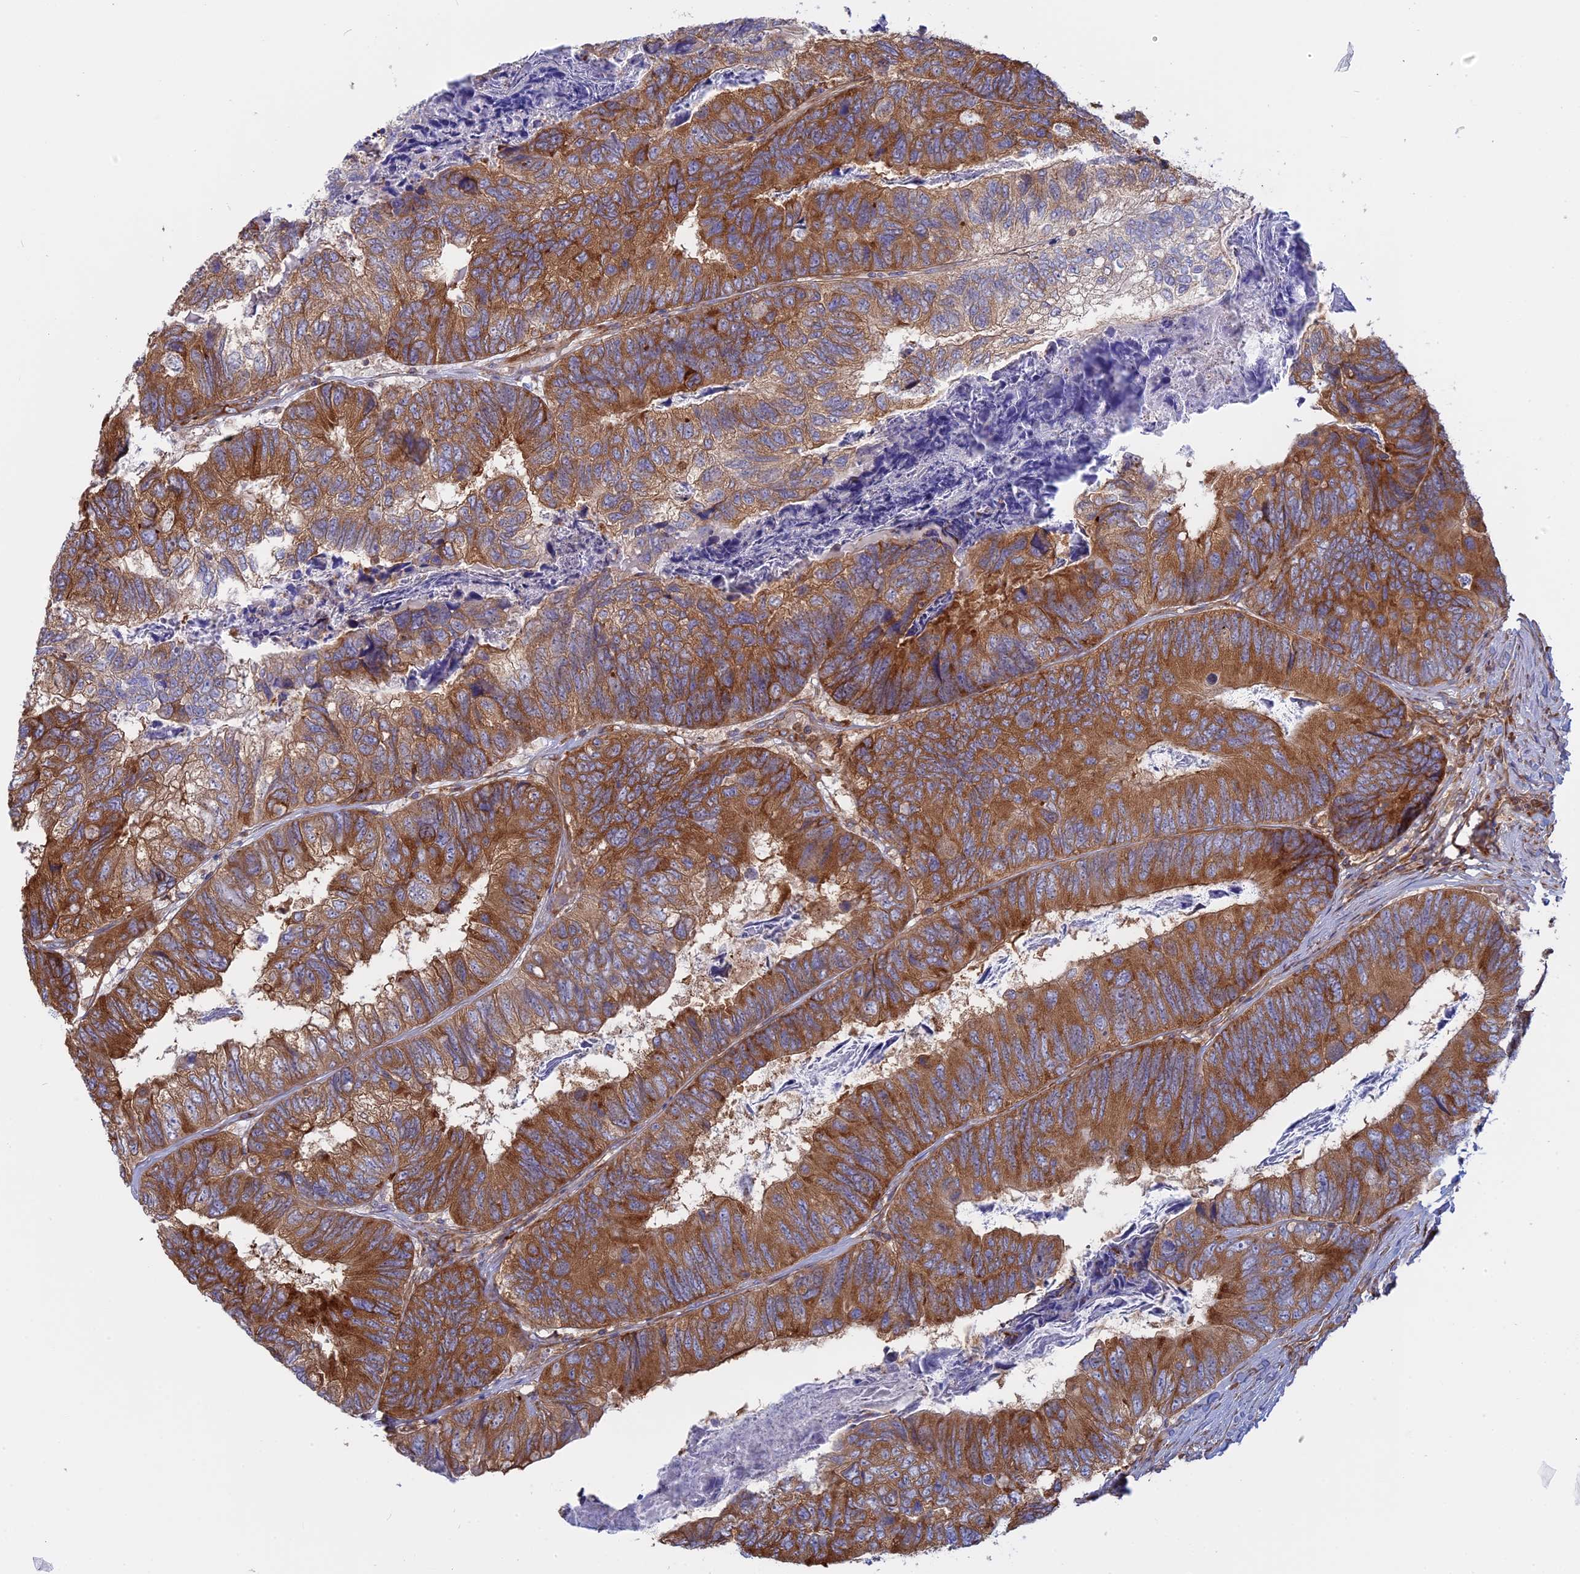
{"staining": {"intensity": "moderate", "quantity": ">75%", "location": "cytoplasmic/membranous"}, "tissue": "colorectal cancer", "cell_type": "Tumor cells", "image_type": "cancer", "snomed": [{"axis": "morphology", "description": "Adenocarcinoma, NOS"}, {"axis": "topography", "description": "Colon"}], "caption": "Adenocarcinoma (colorectal) stained for a protein (brown) displays moderate cytoplasmic/membranous positive positivity in about >75% of tumor cells.", "gene": "GMIP", "patient": {"sex": "female", "age": 67}}